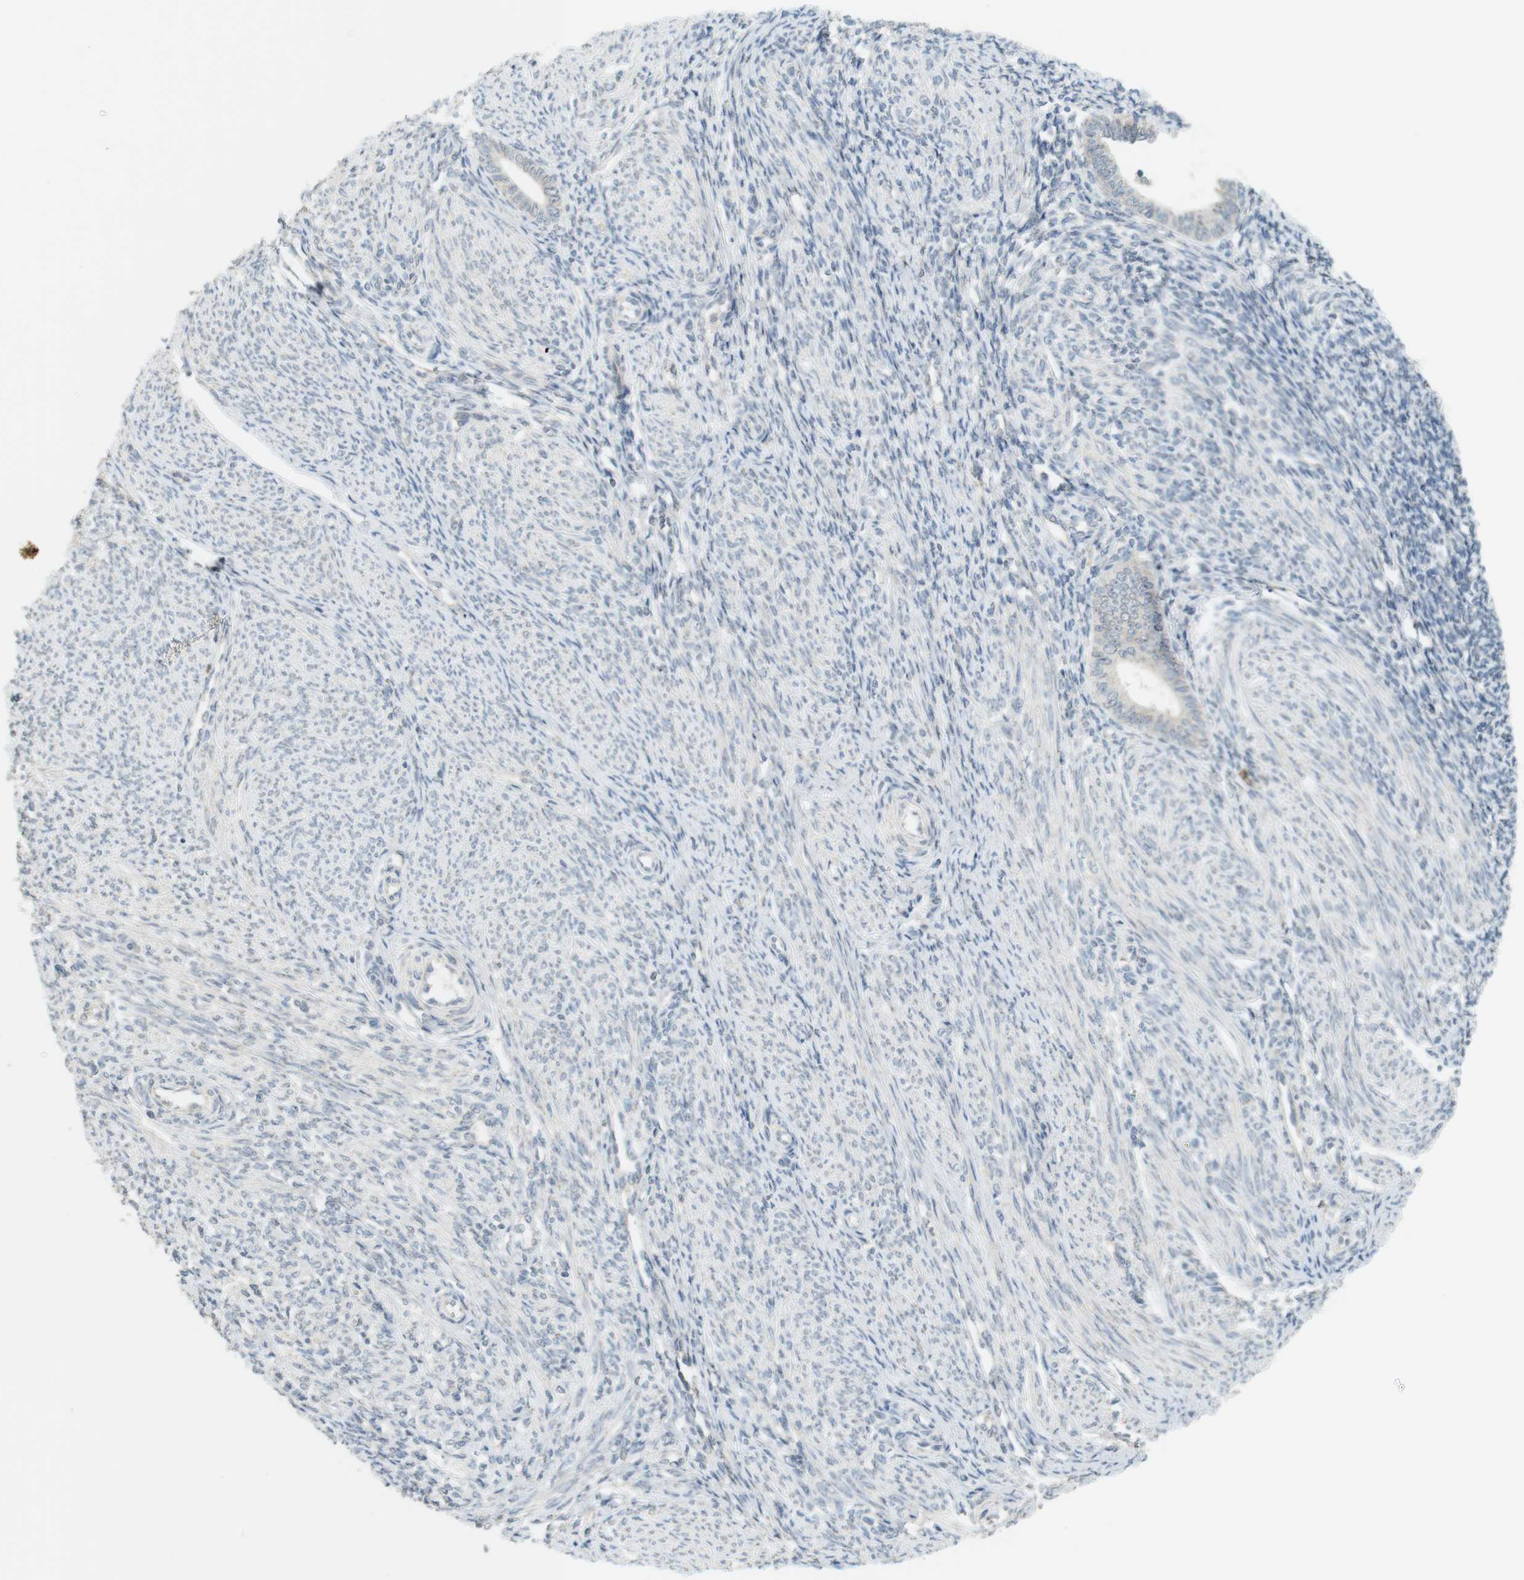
{"staining": {"intensity": "negative", "quantity": "none", "location": "none"}, "tissue": "endometrium", "cell_type": "Cells in endometrial stroma", "image_type": "normal", "snomed": [{"axis": "morphology", "description": "Normal tissue, NOS"}, {"axis": "topography", "description": "Endometrium"}], "caption": "Immunohistochemistry image of normal endometrium: endometrium stained with DAB exhibits no significant protein staining in cells in endometrial stroma.", "gene": "TTK", "patient": {"sex": "female", "age": 57}}